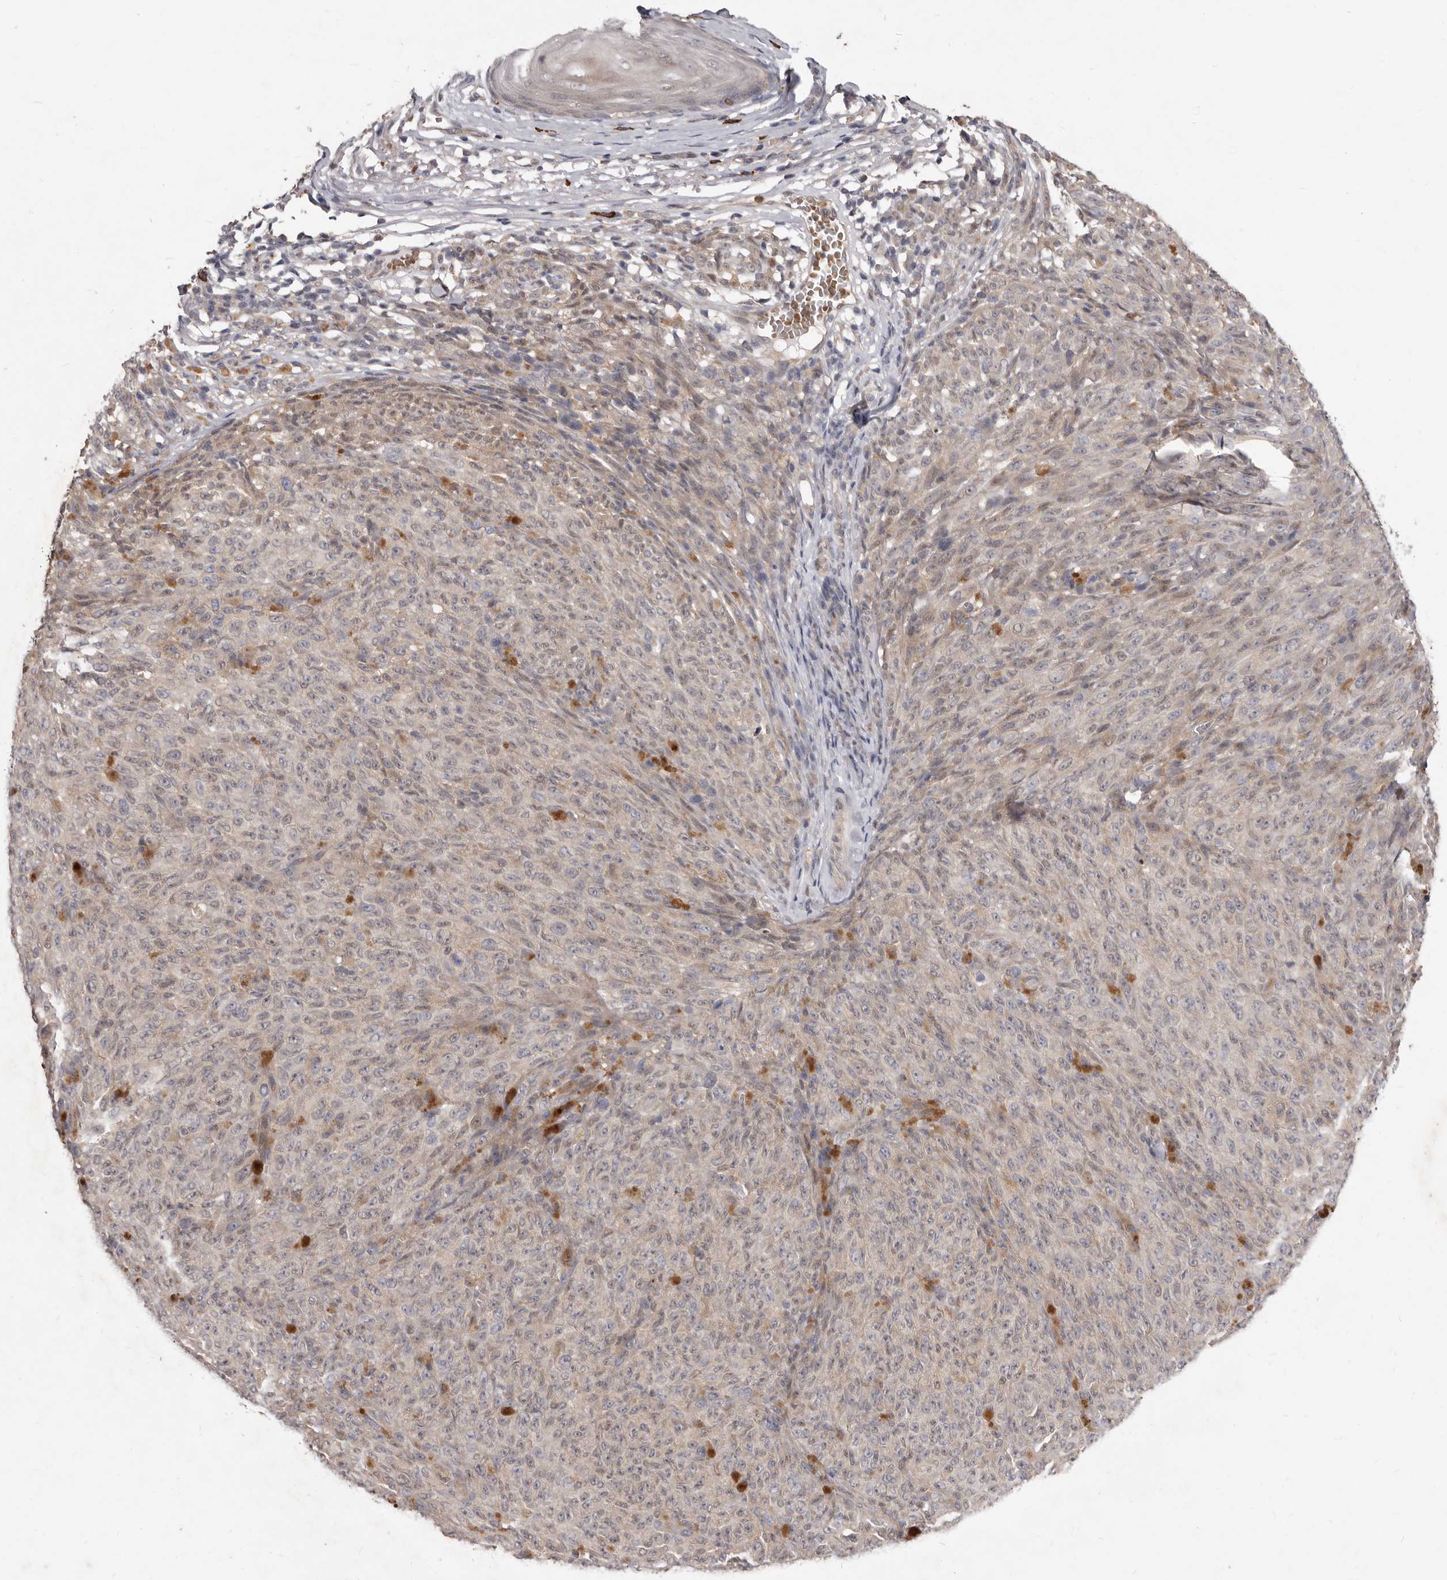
{"staining": {"intensity": "negative", "quantity": "none", "location": "none"}, "tissue": "melanoma", "cell_type": "Tumor cells", "image_type": "cancer", "snomed": [{"axis": "morphology", "description": "Malignant melanoma, NOS"}, {"axis": "topography", "description": "Skin"}], "caption": "This is a photomicrograph of immunohistochemistry (IHC) staining of malignant melanoma, which shows no expression in tumor cells. (DAB IHC, high magnification).", "gene": "ACLY", "patient": {"sex": "female", "age": 82}}